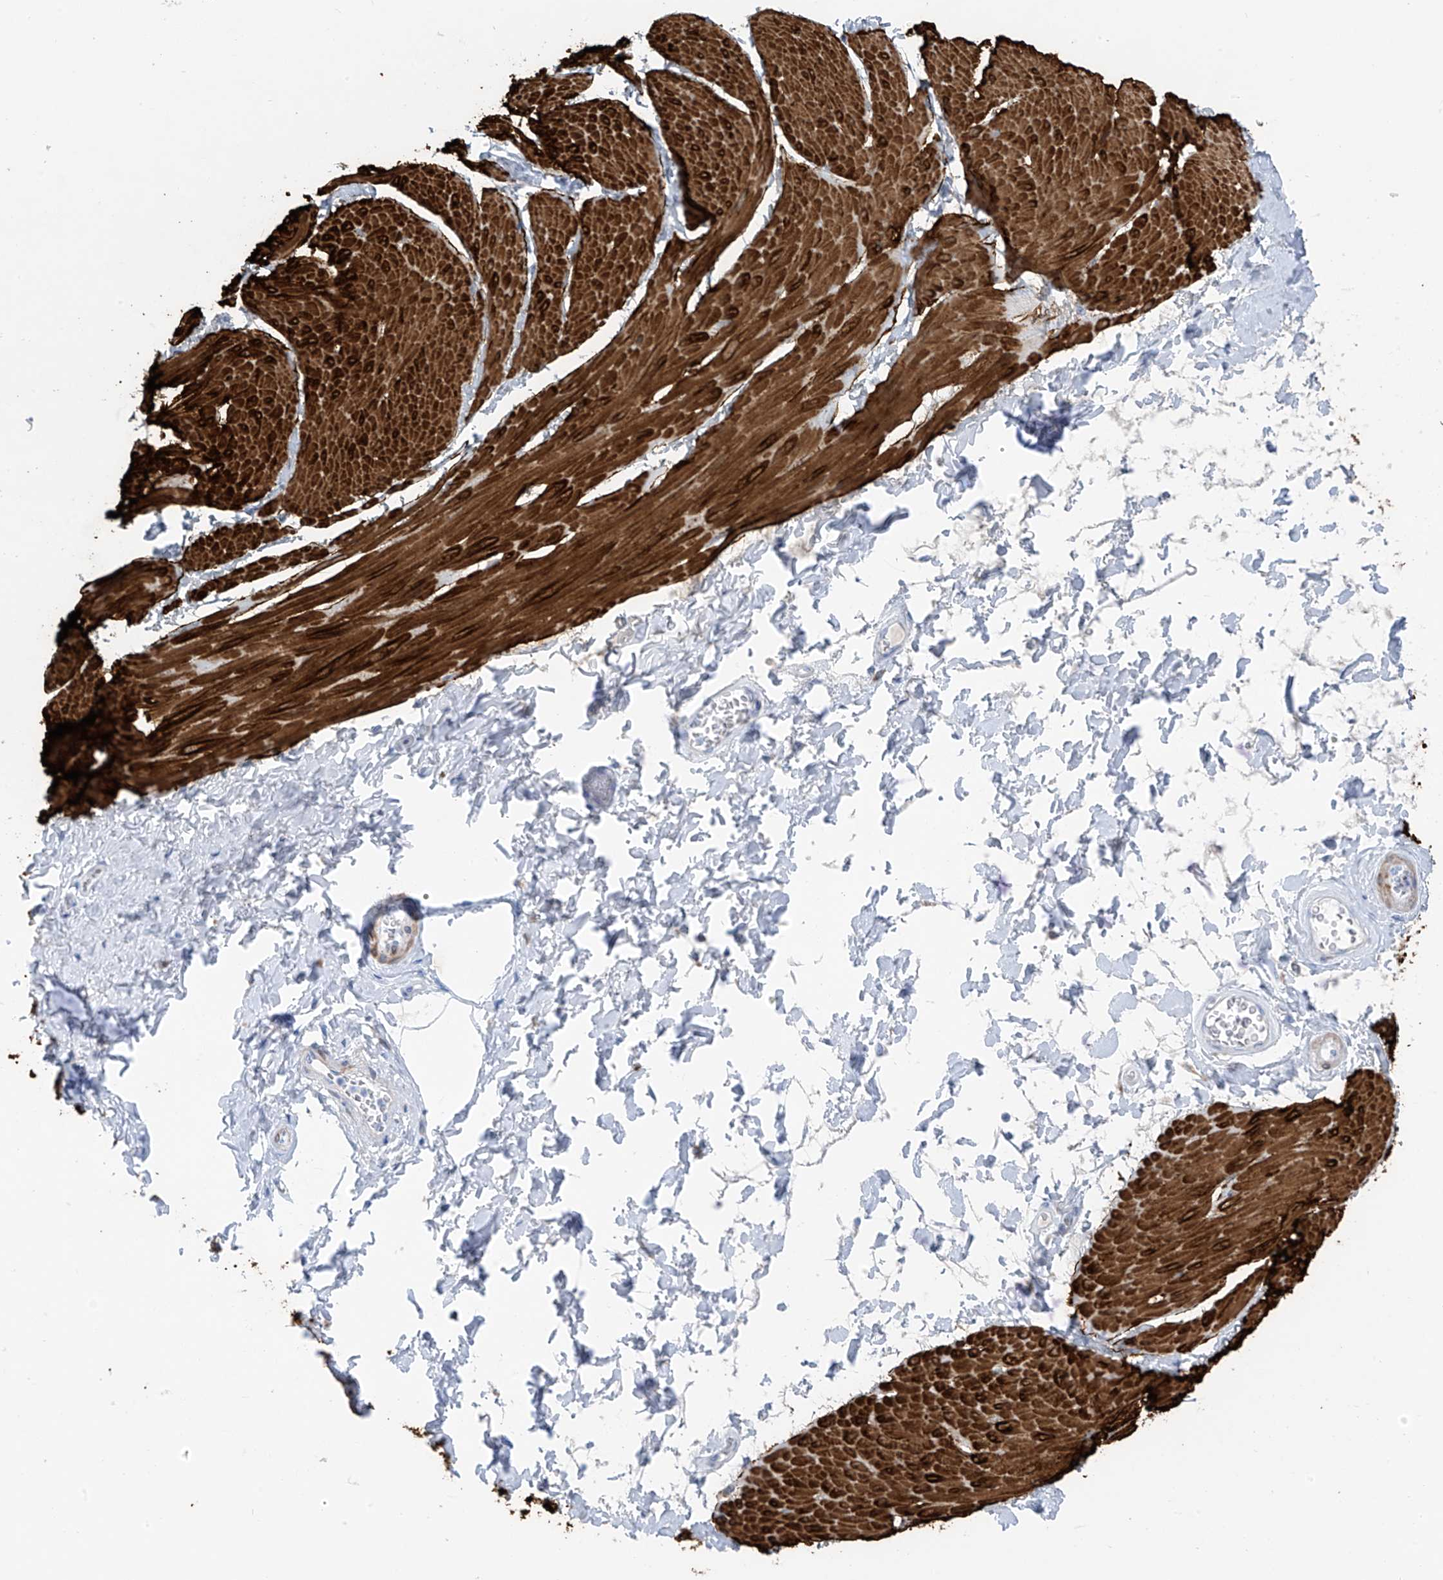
{"staining": {"intensity": "strong", "quantity": ">75%", "location": "cytoplasmic/membranous"}, "tissue": "smooth muscle", "cell_type": "Smooth muscle cells", "image_type": "normal", "snomed": [{"axis": "morphology", "description": "Urothelial carcinoma, High grade"}, {"axis": "topography", "description": "Urinary bladder"}], "caption": "A brown stain labels strong cytoplasmic/membranous staining of a protein in smooth muscle cells of unremarkable human smooth muscle.", "gene": "GLMP", "patient": {"sex": "male", "age": 46}}